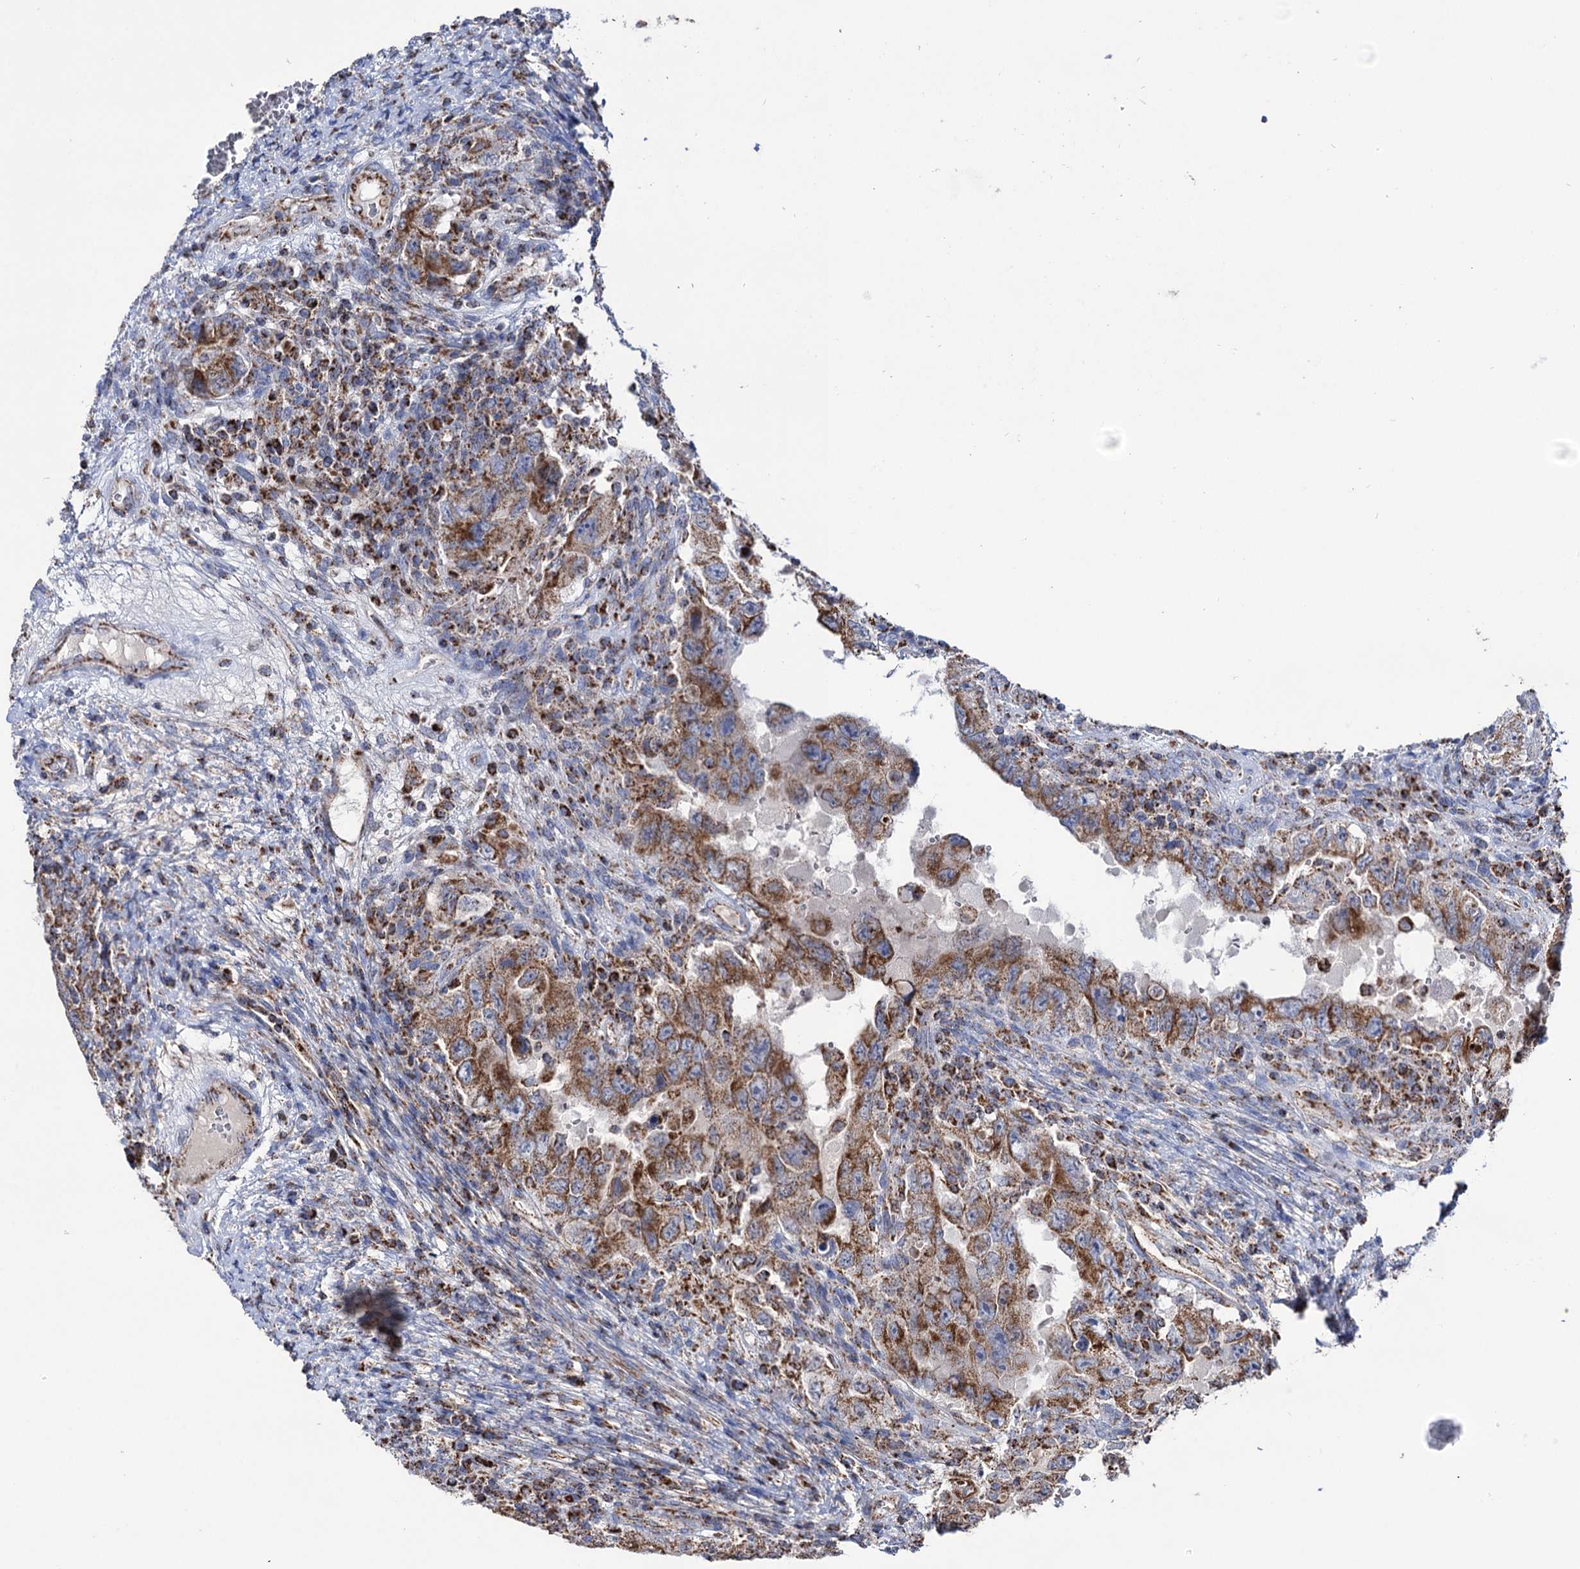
{"staining": {"intensity": "moderate", "quantity": ">75%", "location": "cytoplasmic/membranous"}, "tissue": "testis cancer", "cell_type": "Tumor cells", "image_type": "cancer", "snomed": [{"axis": "morphology", "description": "Carcinoma, Embryonal, NOS"}, {"axis": "topography", "description": "Testis"}], "caption": "The histopathology image demonstrates a brown stain indicating the presence of a protein in the cytoplasmic/membranous of tumor cells in testis cancer.", "gene": "ABHD10", "patient": {"sex": "male", "age": 26}}